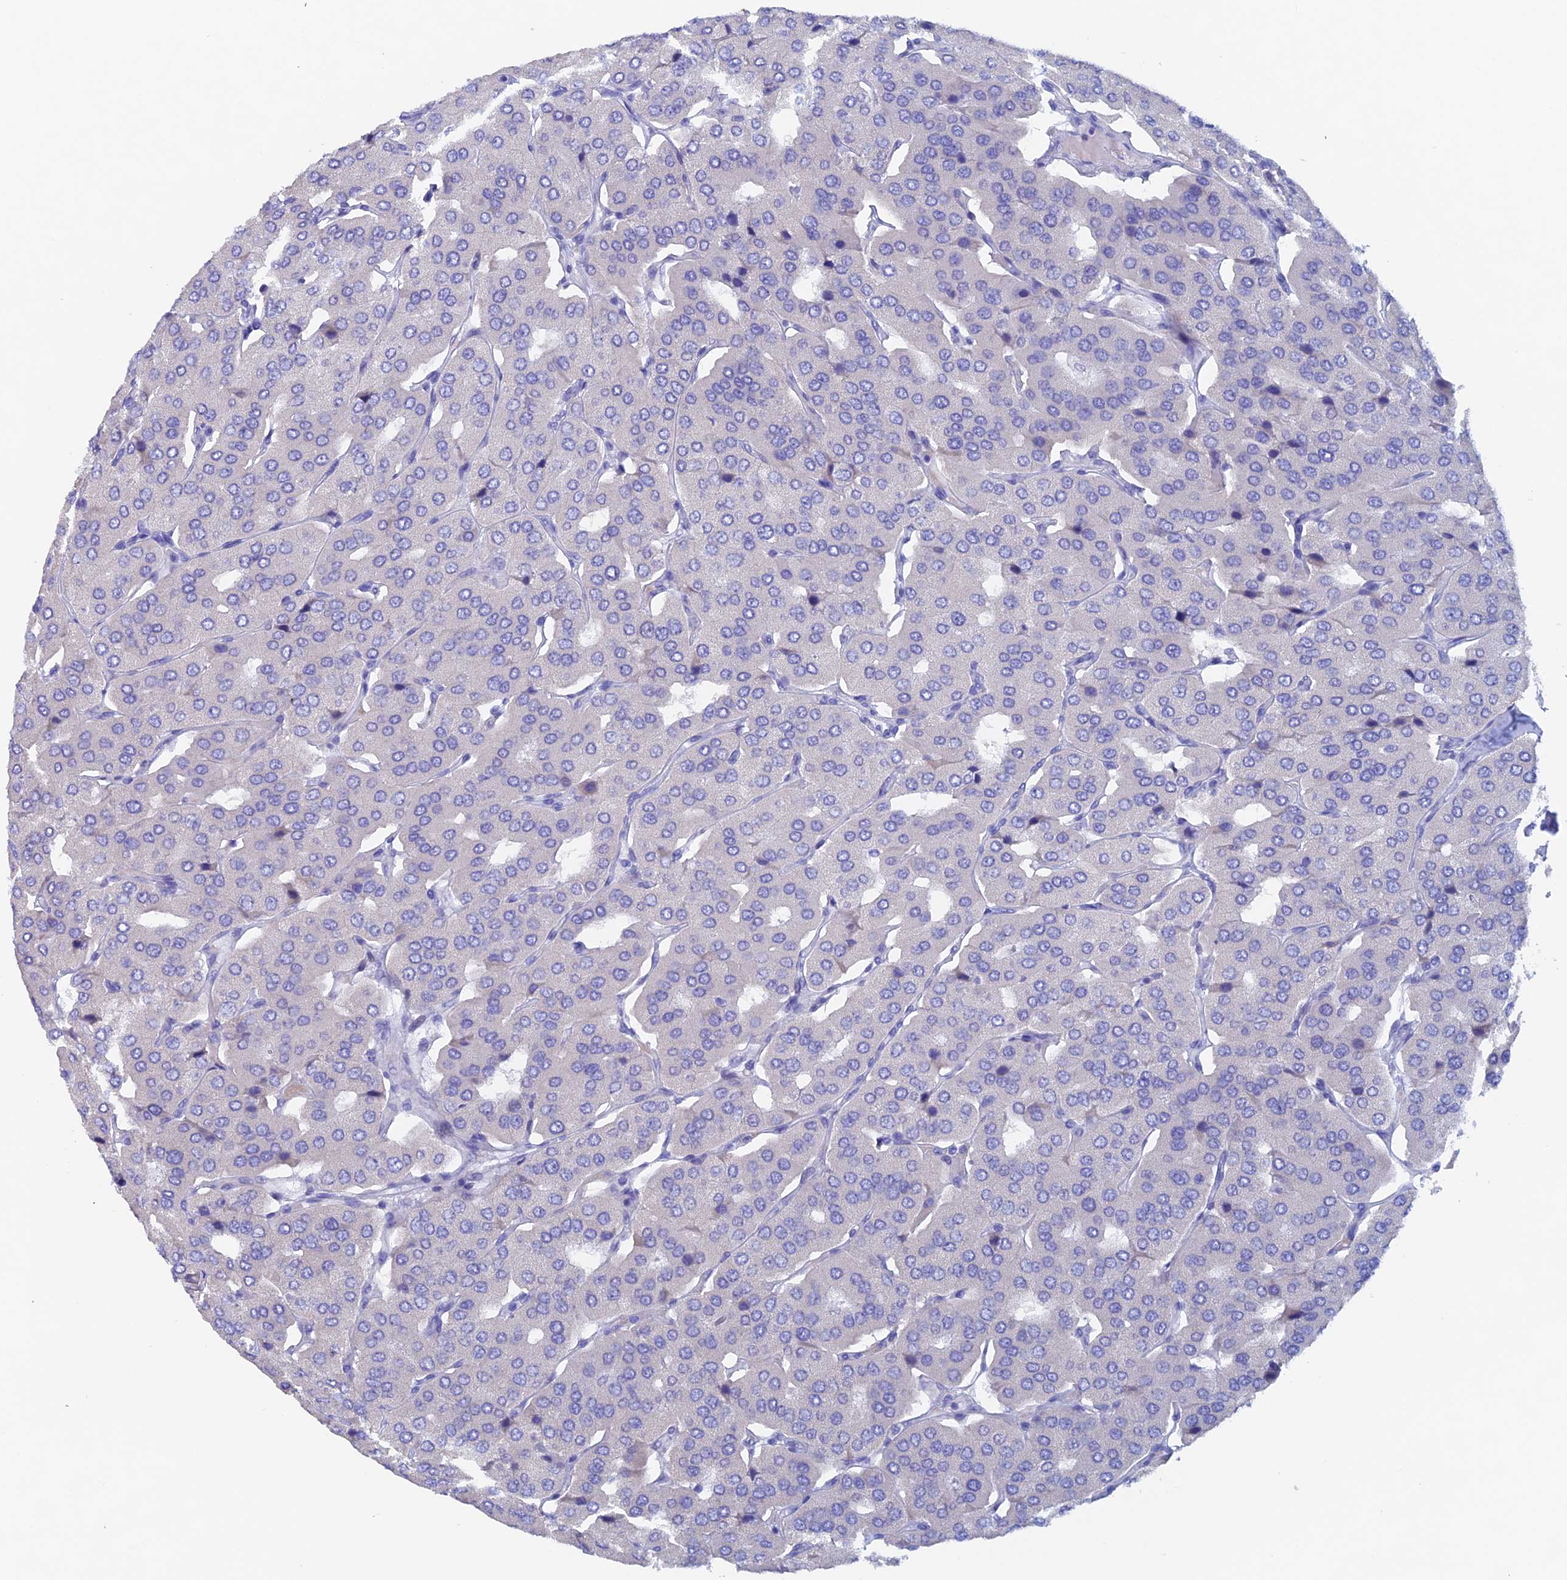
{"staining": {"intensity": "negative", "quantity": "none", "location": "none"}, "tissue": "parathyroid gland", "cell_type": "Glandular cells", "image_type": "normal", "snomed": [{"axis": "morphology", "description": "Normal tissue, NOS"}, {"axis": "morphology", "description": "Adenoma, NOS"}, {"axis": "topography", "description": "Parathyroid gland"}], "caption": "A high-resolution micrograph shows immunohistochemistry staining of benign parathyroid gland, which shows no significant staining in glandular cells.", "gene": "PSMC3IP", "patient": {"sex": "female", "age": 86}}